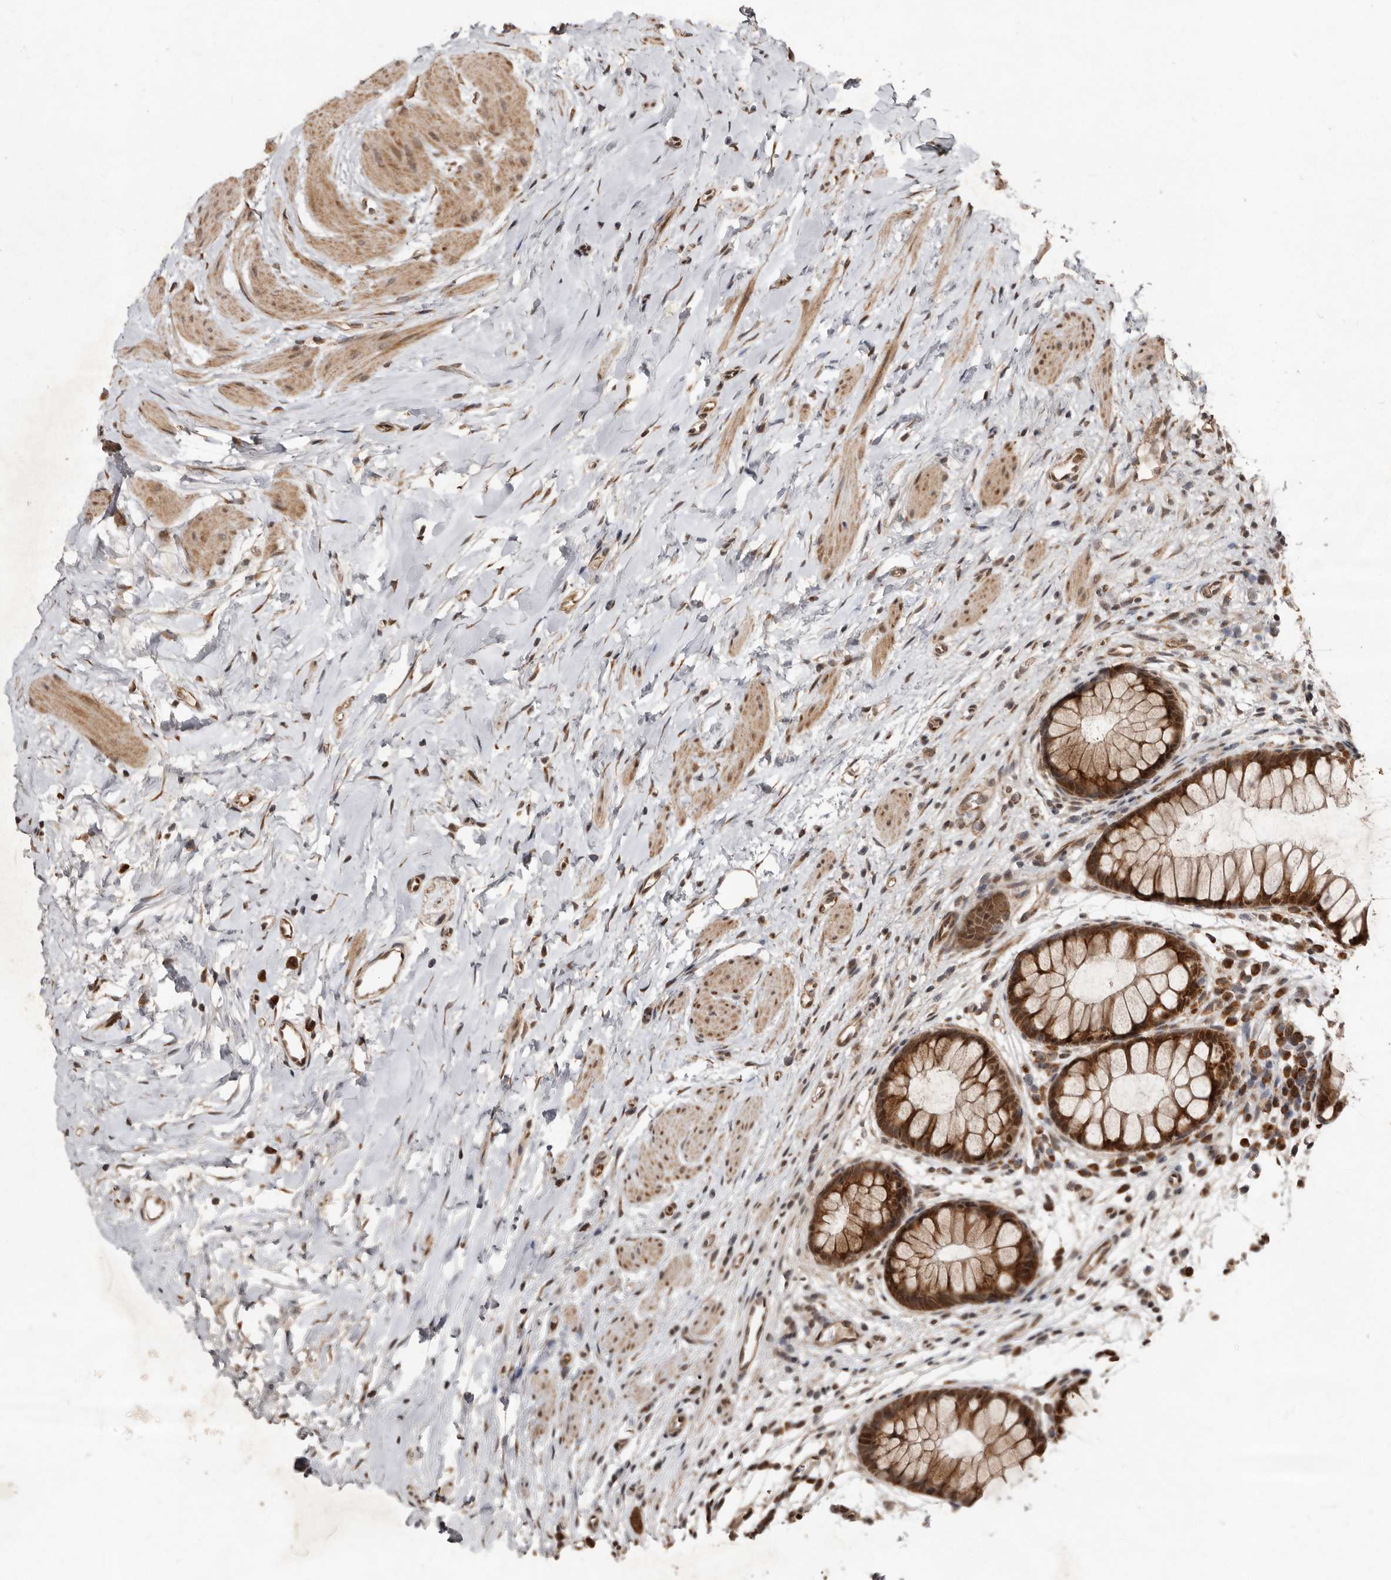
{"staining": {"intensity": "moderate", "quantity": ">75%", "location": "cytoplasmic/membranous,nuclear"}, "tissue": "colon", "cell_type": "Endothelial cells", "image_type": "normal", "snomed": [{"axis": "morphology", "description": "Normal tissue, NOS"}, {"axis": "topography", "description": "Colon"}], "caption": "The histopathology image reveals immunohistochemical staining of unremarkable colon. There is moderate cytoplasmic/membranous,nuclear expression is identified in about >75% of endothelial cells.", "gene": "LRGUK", "patient": {"sex": "female", "age": 62}}